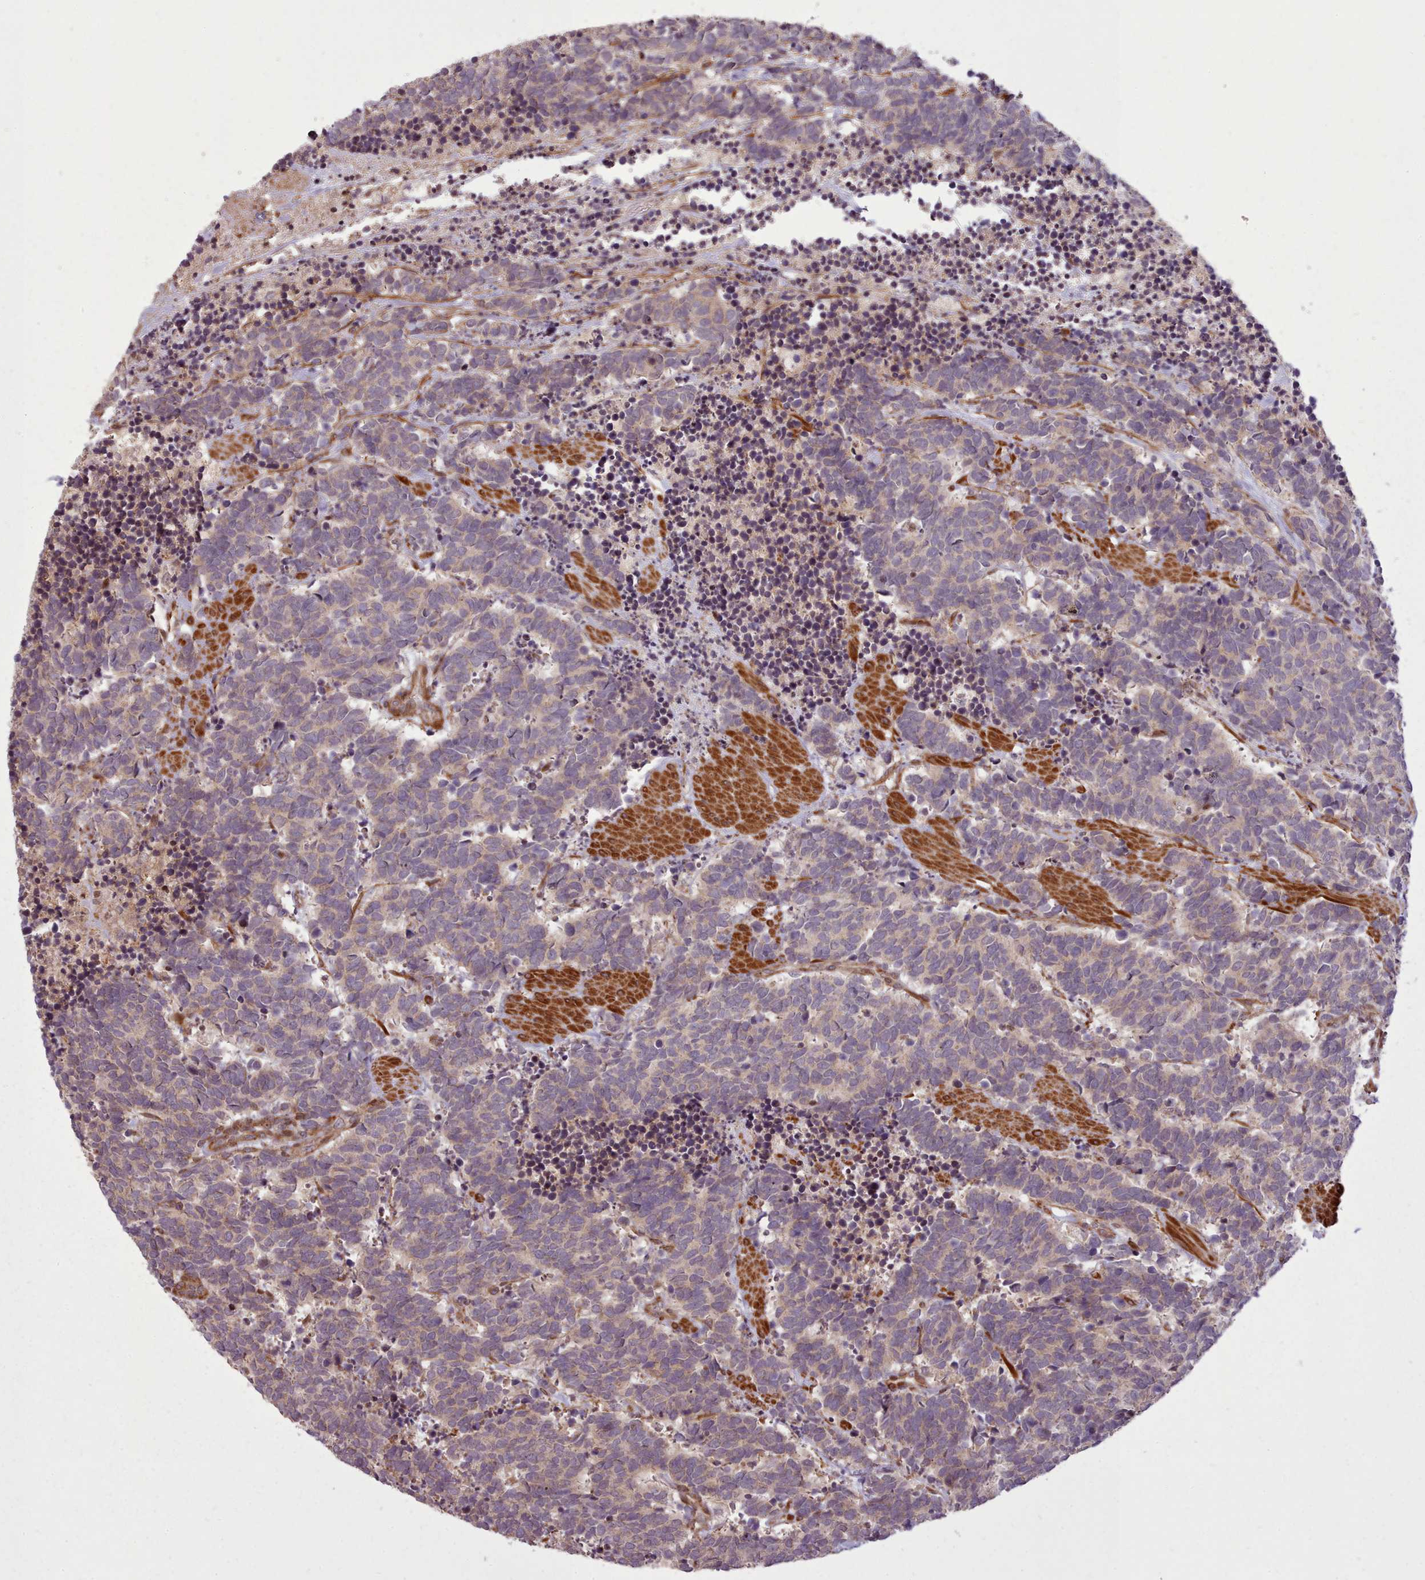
{"staining": {"intensity": "negative", "quantity": "none", "location": "none"}, "tissue": "carcinoid", "cell_type": "Tumor cells", "image_type": "cancer", "snomed": [{"axis": "morphology", "description": "Carcinoma, NOS"}, {"axis": "morphology", "description": "Carcinoid, malignant, NOS"}, {"axis": "topography", "description": "Prostate"}], "caption": "DAB (3,3'-diaminobenzidine) immunohistochemical staining of human carcinoid demonstrates no significant positivity in tumor cells.", "gene": "NLRP7", "patient": {"sex": "male", "age": 57}}